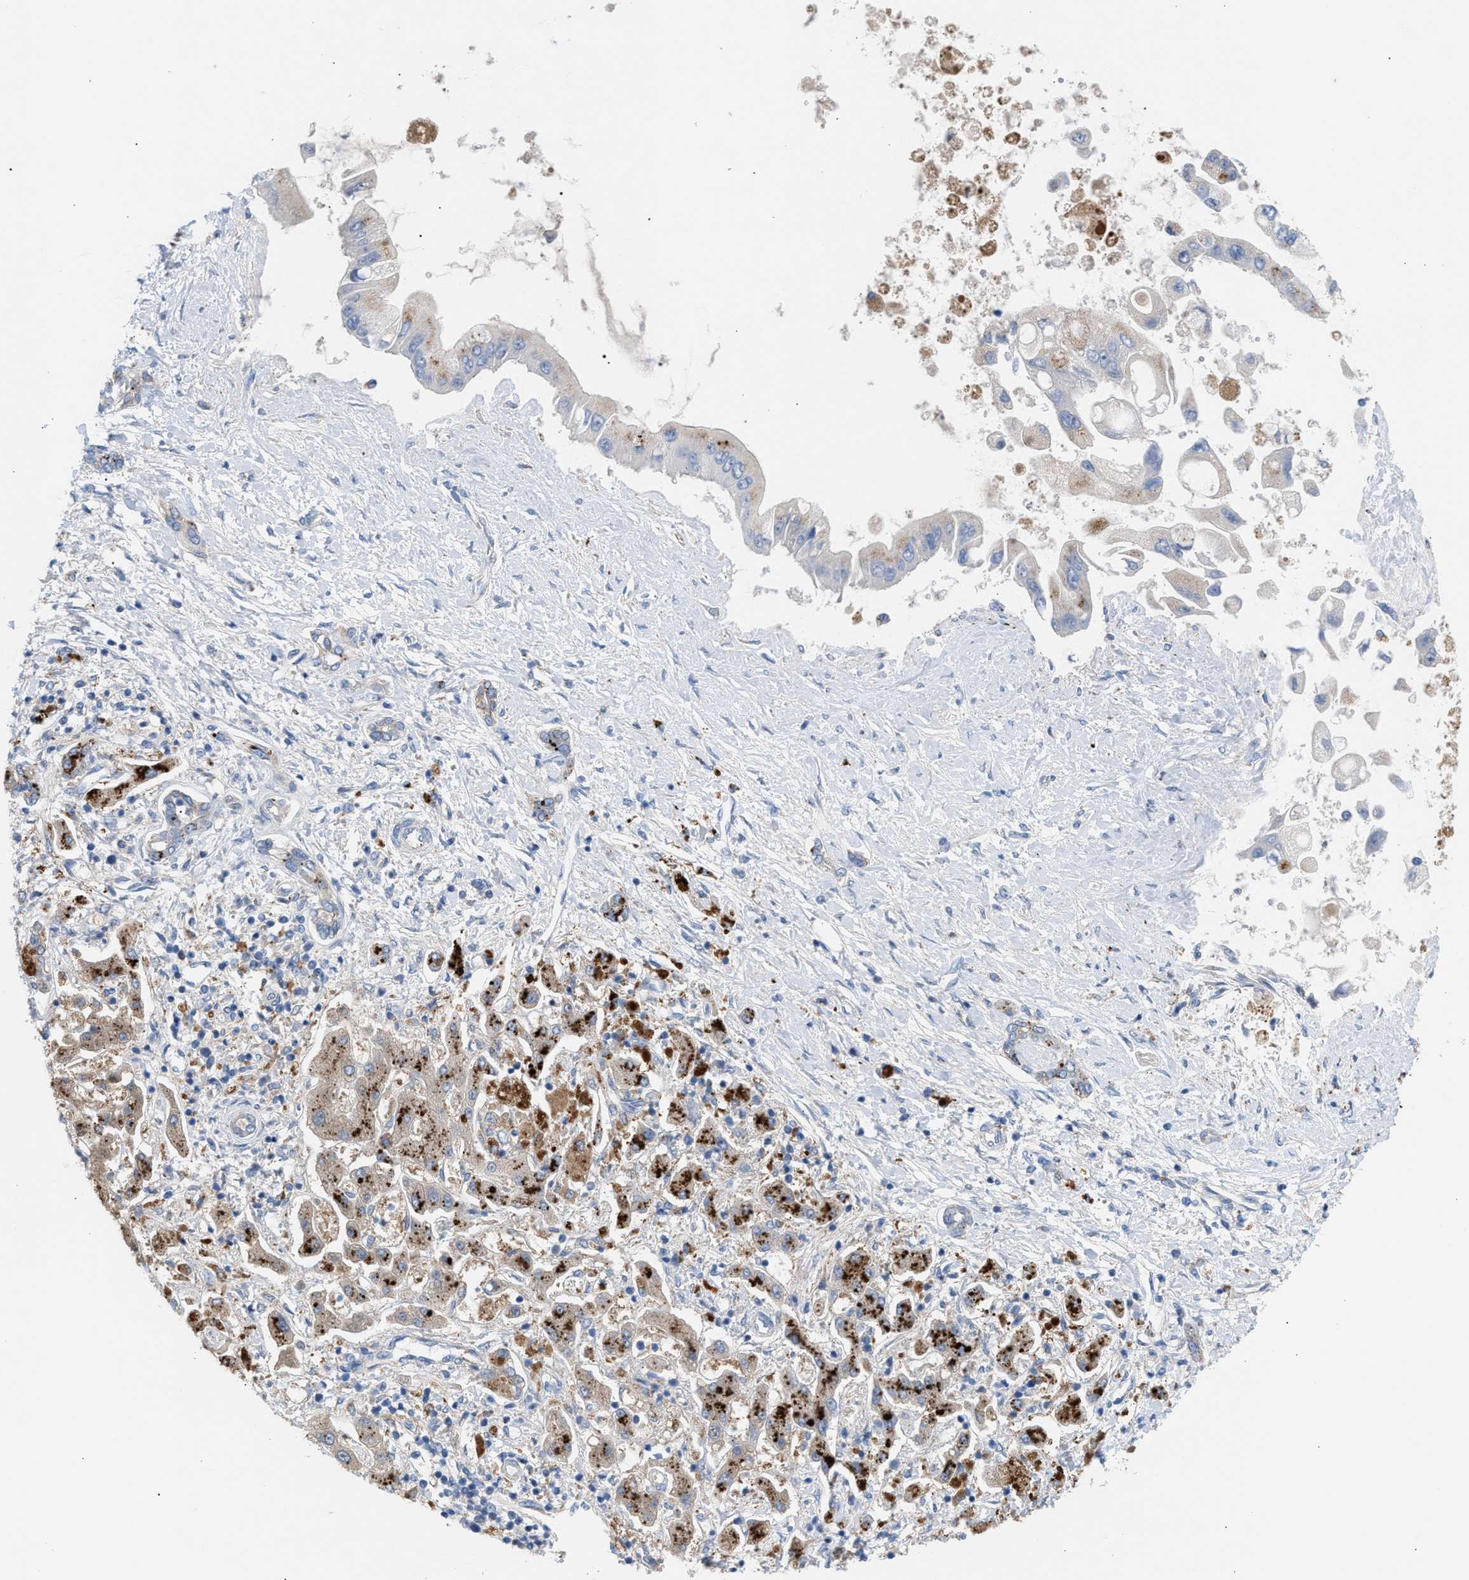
{"staining": {"intensity": "weak", "quantity": "<25%", "location": "cytoplasmic/membranous"}, "tissue": "liver cancer", "cell_type": "Tumor cells", "image_type": "cancer", "snomed": [{"axis": "morphology", "description": "Cholangiocarcinoma"}, {"axis": "topography", "description": "Liver"}], "caption": "IHC of human liver cholangiocarcinoma demonstrates no staining in tumor cells.", "gene": "MBTD1", "patient": {"sex": "male", "age": 50}}